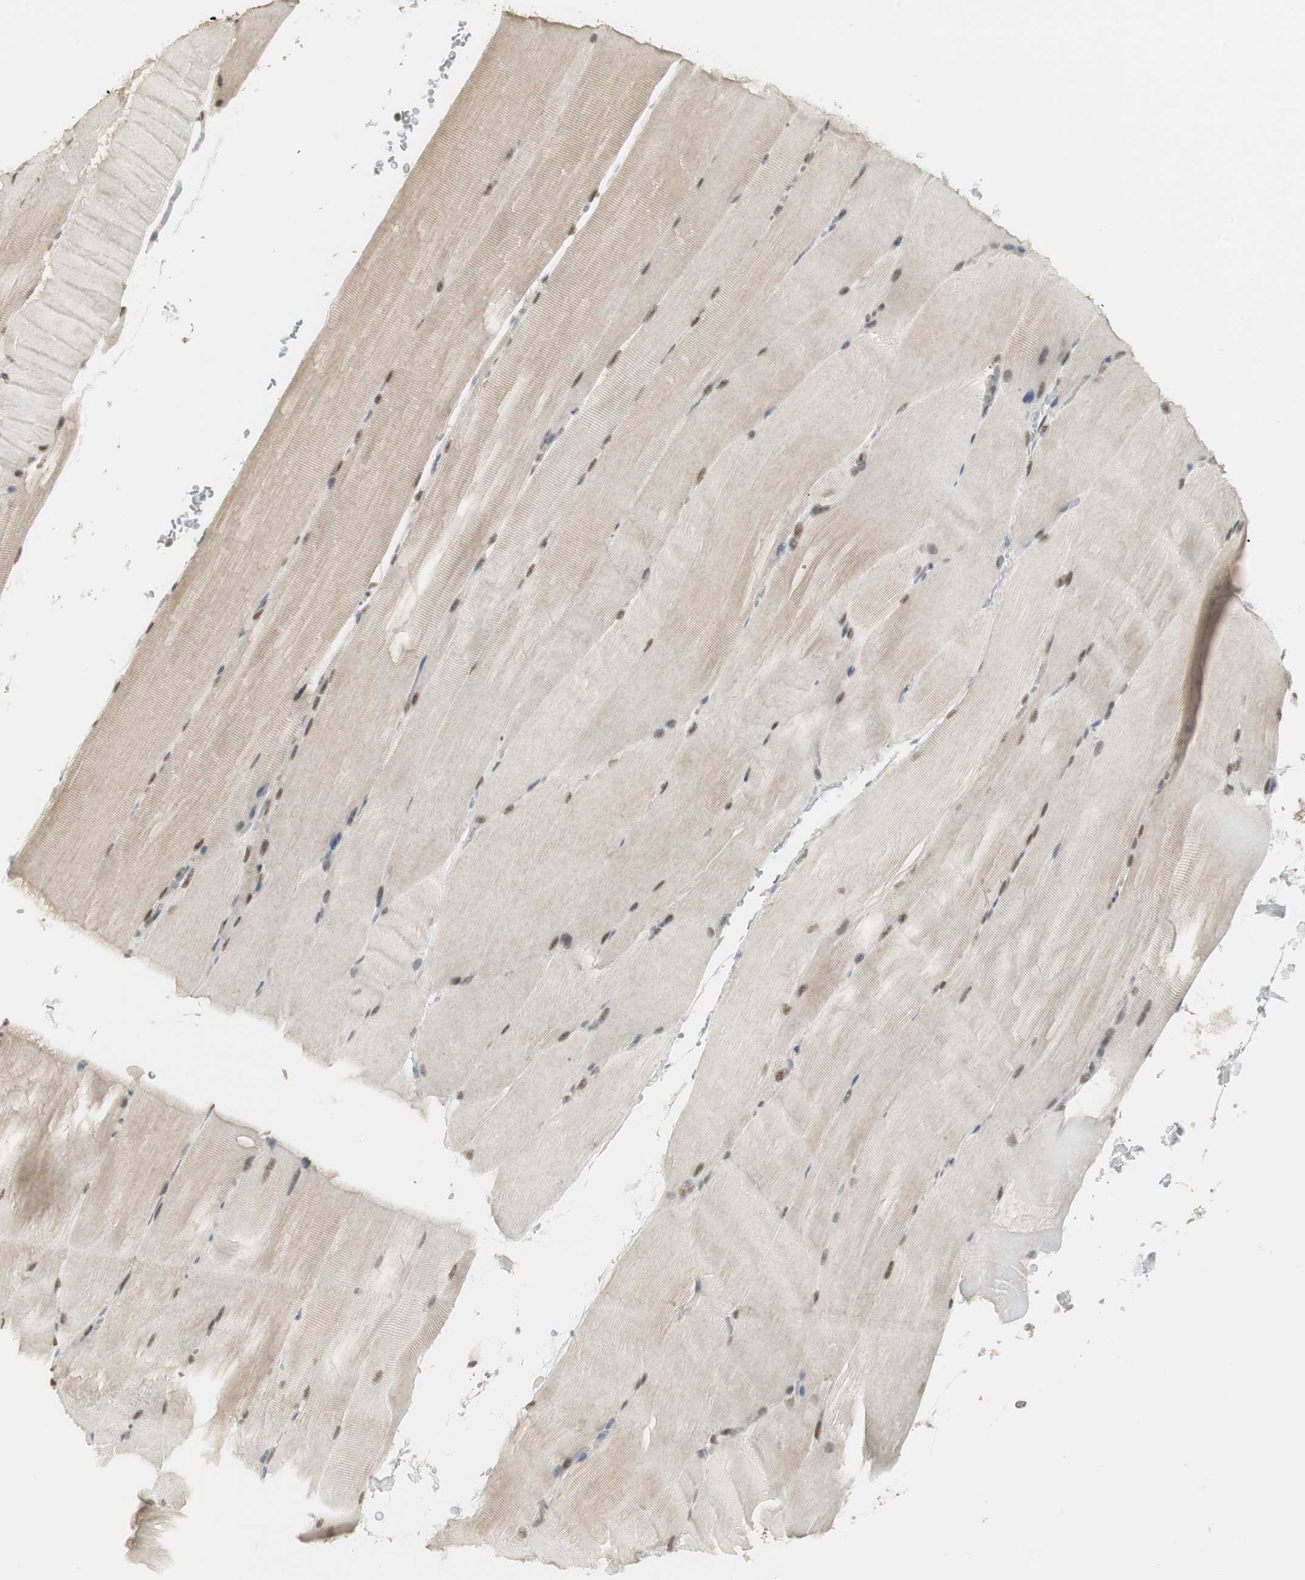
{"staining": {"intensity": "weak", "quantity": "25%-75%", "location": "cytoplasmic/membranous,nuclear"}, "tissue": "skeletal muscle", "cell_type": "Myocytes", "image_type": "normal", "snomed": [{"axis": "morphology", "description": "Normal tissue, NOS"}, {"axis": "topography", "description": "Skeletal muscle"}, {"axis": "topography", "description": "Parathyroid gland"}], "caption": "The photomicrograph shows staining of normal skeletal muscle, revealing weak cytoplasmic/membranous,nuclear protein positivity (brown color) within myocytes.", "gene": "ELOA", "patient": {"sex": "female", "age": 37}}